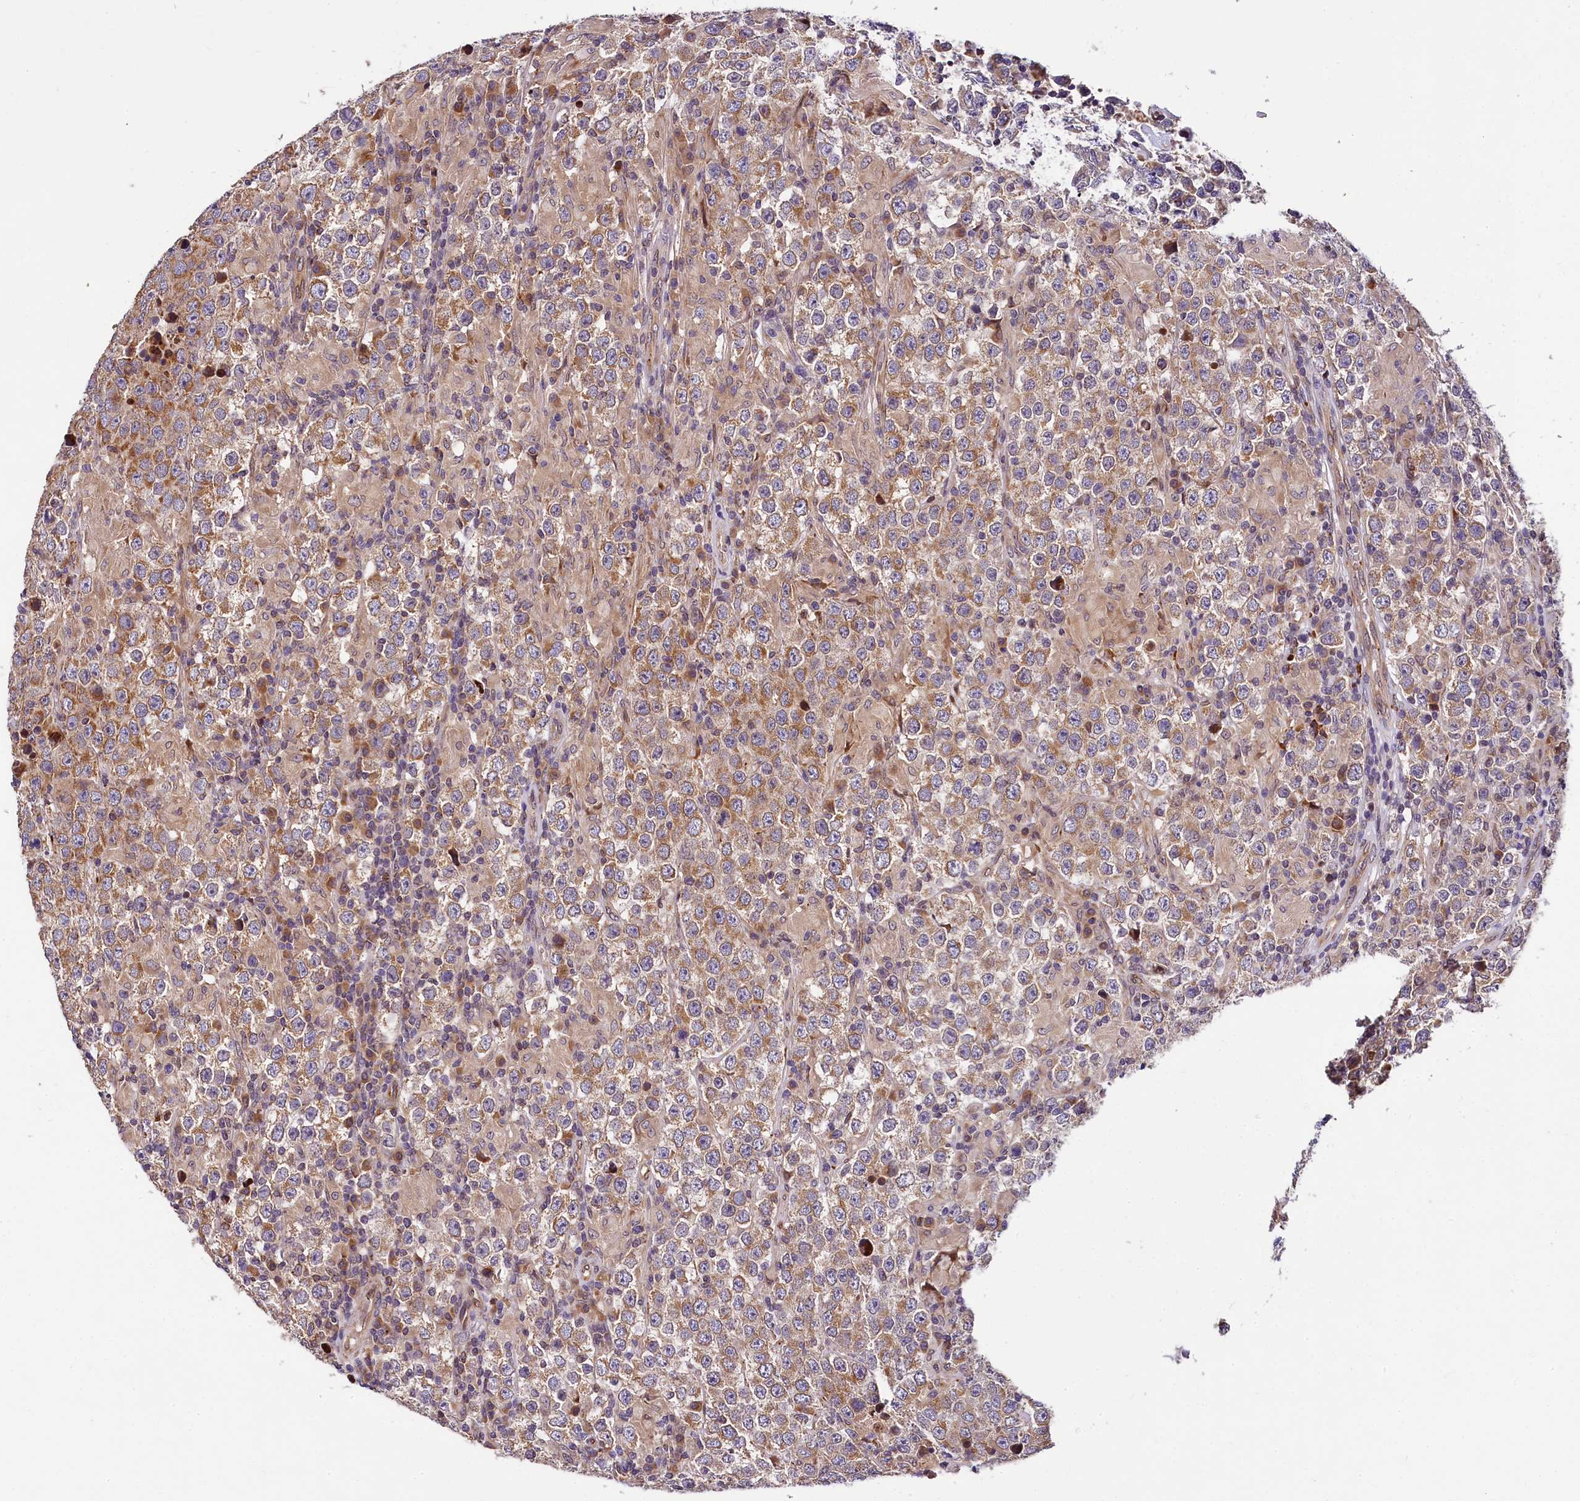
{"staining": {"intensity": "moderate", "quantity": ">75%", "location": "cytoplasmic/membranous"}, "tissue": "testis cancer", "cell_type": "Tumor cells", "image_type": "cancer", "snomed": [{"axis": "morphology", "description": "Normal tissue, NOS"}, {"axis": "morphology", "description": "Urothelial carcinoma, High grade"}, {"axis": "morphology", "description": "Seminoma, NOS"}, {"axis": "morphology", "description": "Carcinoma, Embryonal, NOS"}, {"axis": "topography", "description": "Urinary bladder"}, {"axis": "topography", "description": "Testis"}], "caption": "Immunohistochemical staining of testis cancer (seminoma) displays medium levels of moderate cytoplasmic/membranous staining in about >75% of tumor cells.", "gene": "SUPV3L1", "patient": {"sex": "male", "age": 41}}